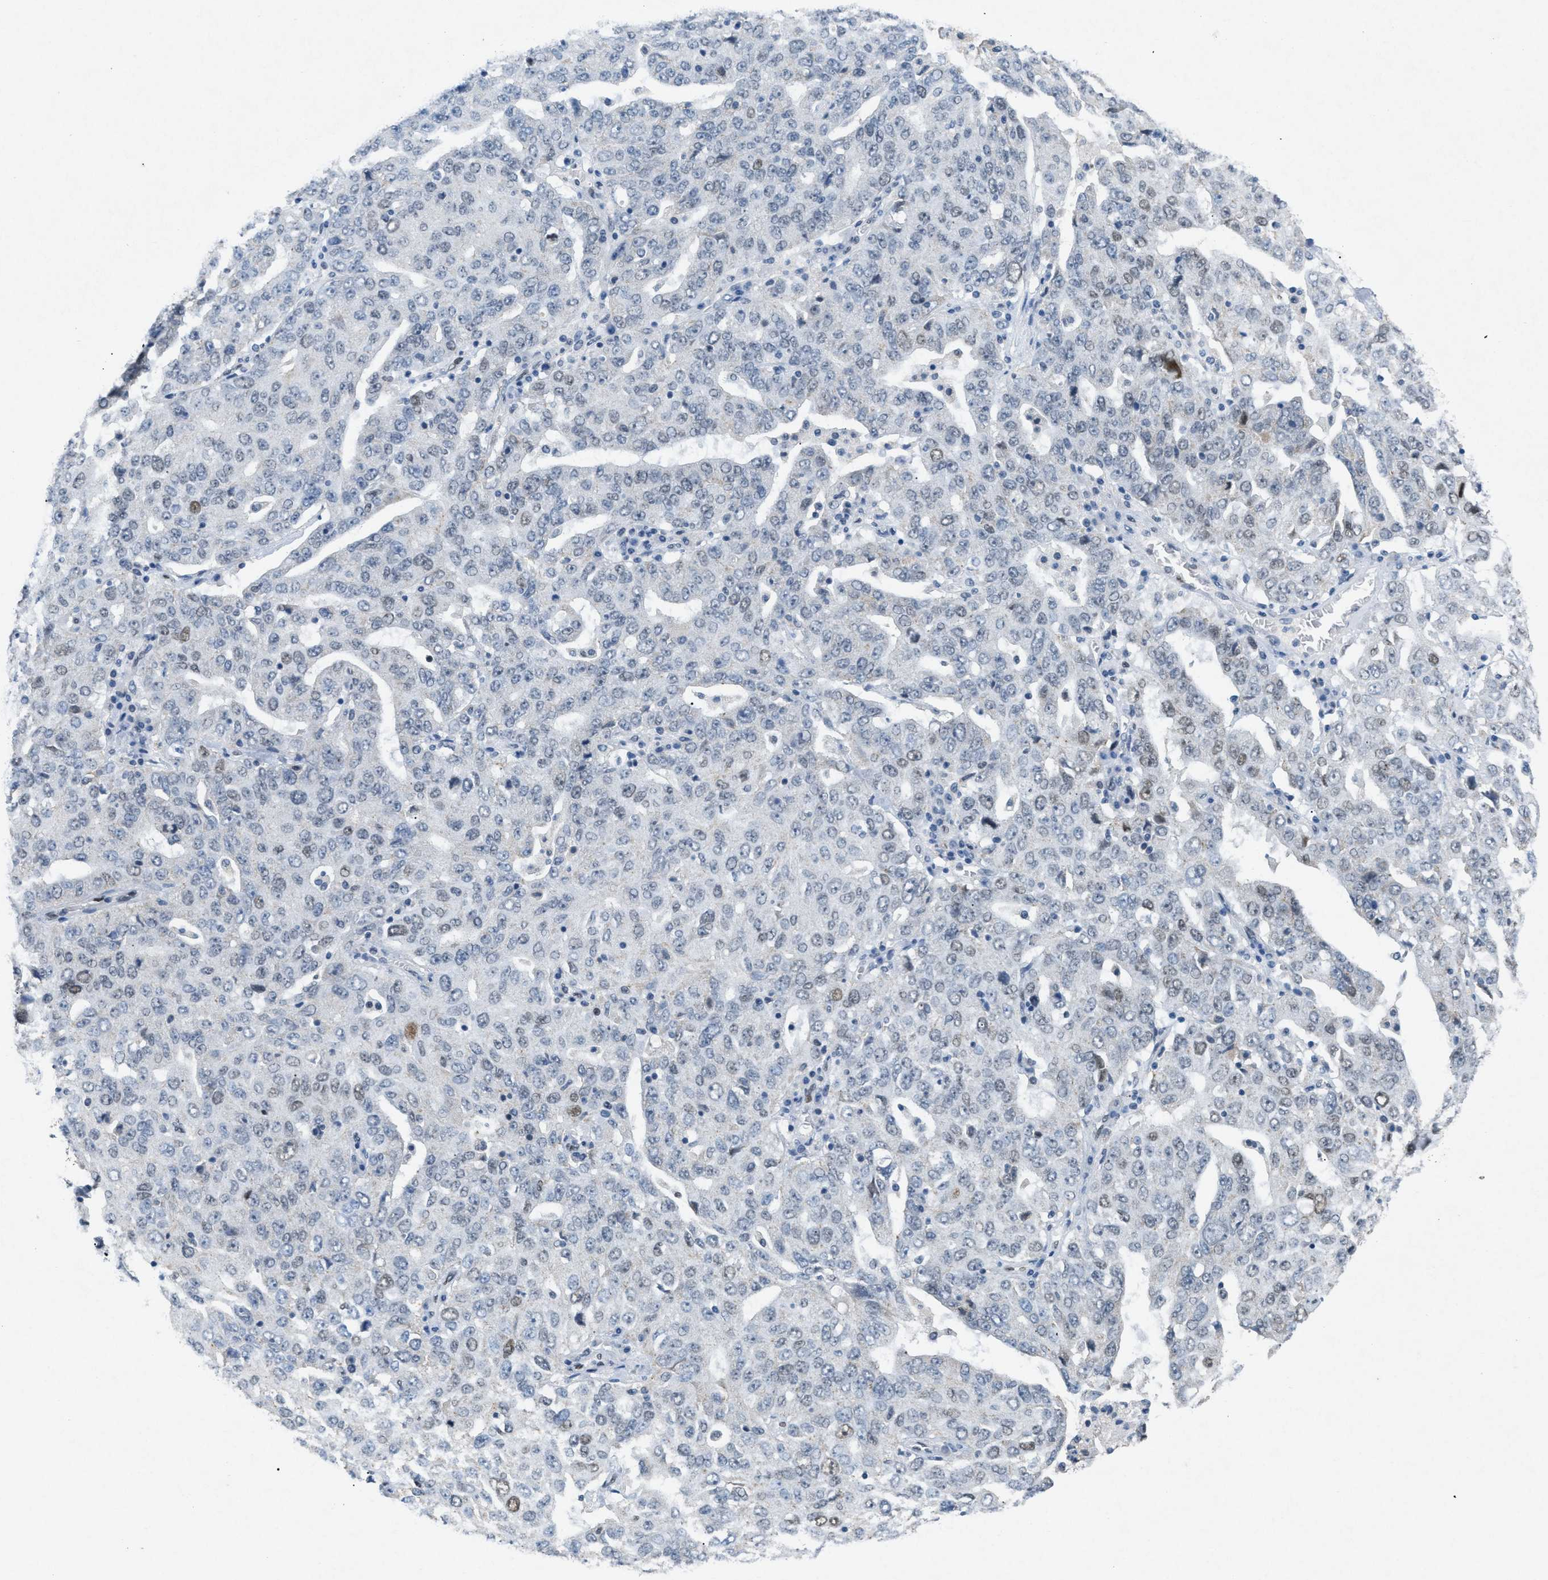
{"staining": {"intensity": "negative", "quantity": "none", "location": "none"}, "tissue": "ovarian cancer", "cell_type": "Tumor cells", "image_type": "cancer", "snomed": [{"axis": "morphology", "description": "Carcinoma, endometroid"}, {"axis": "topography", "description": "Ovary"}], "caption": "Tumor cells are negative for protein expression in human endometroid carcinoma (ovarian).", "gene": "TASOR", "patient": {"sex": "female", "age": 62}}